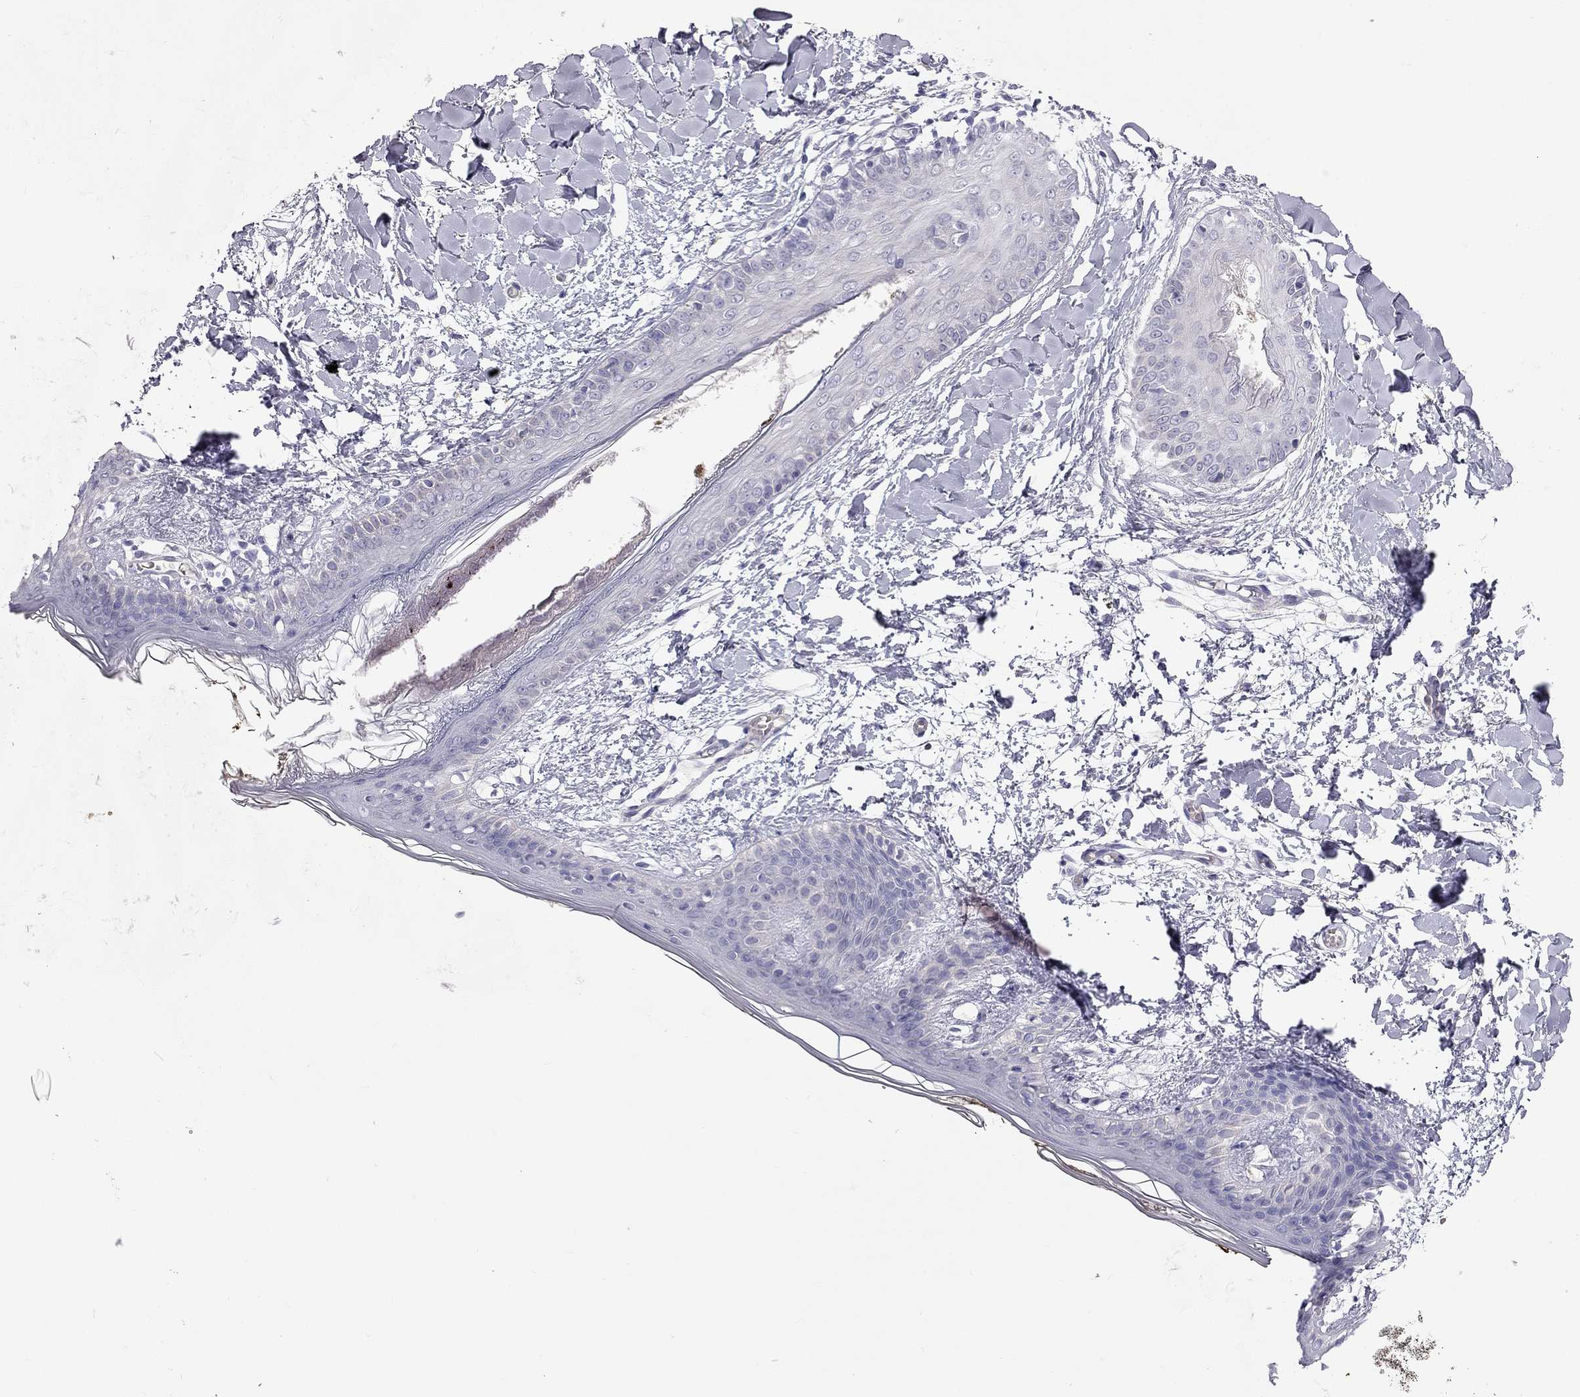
{"staining": {"intensity": "negative", "quantity": "none", "location": "none"}, "tissue": "skin", "cell_type": "Fibroblasts", "image_type": "normal", "snomed": [{"axis": "morphology", "description": "Normal tissue, NOS"}, {"axis": "topography", "description": "Skin"}], "caption": "Immunohistochemical staining of unremarkable human skin reveals no significant staining in fibroblasts. (DAB IHC visualized using brightfield microscopy, high magnification).", "gene": "TDRD6", "patient": {"sex": "female", "age": 34}}